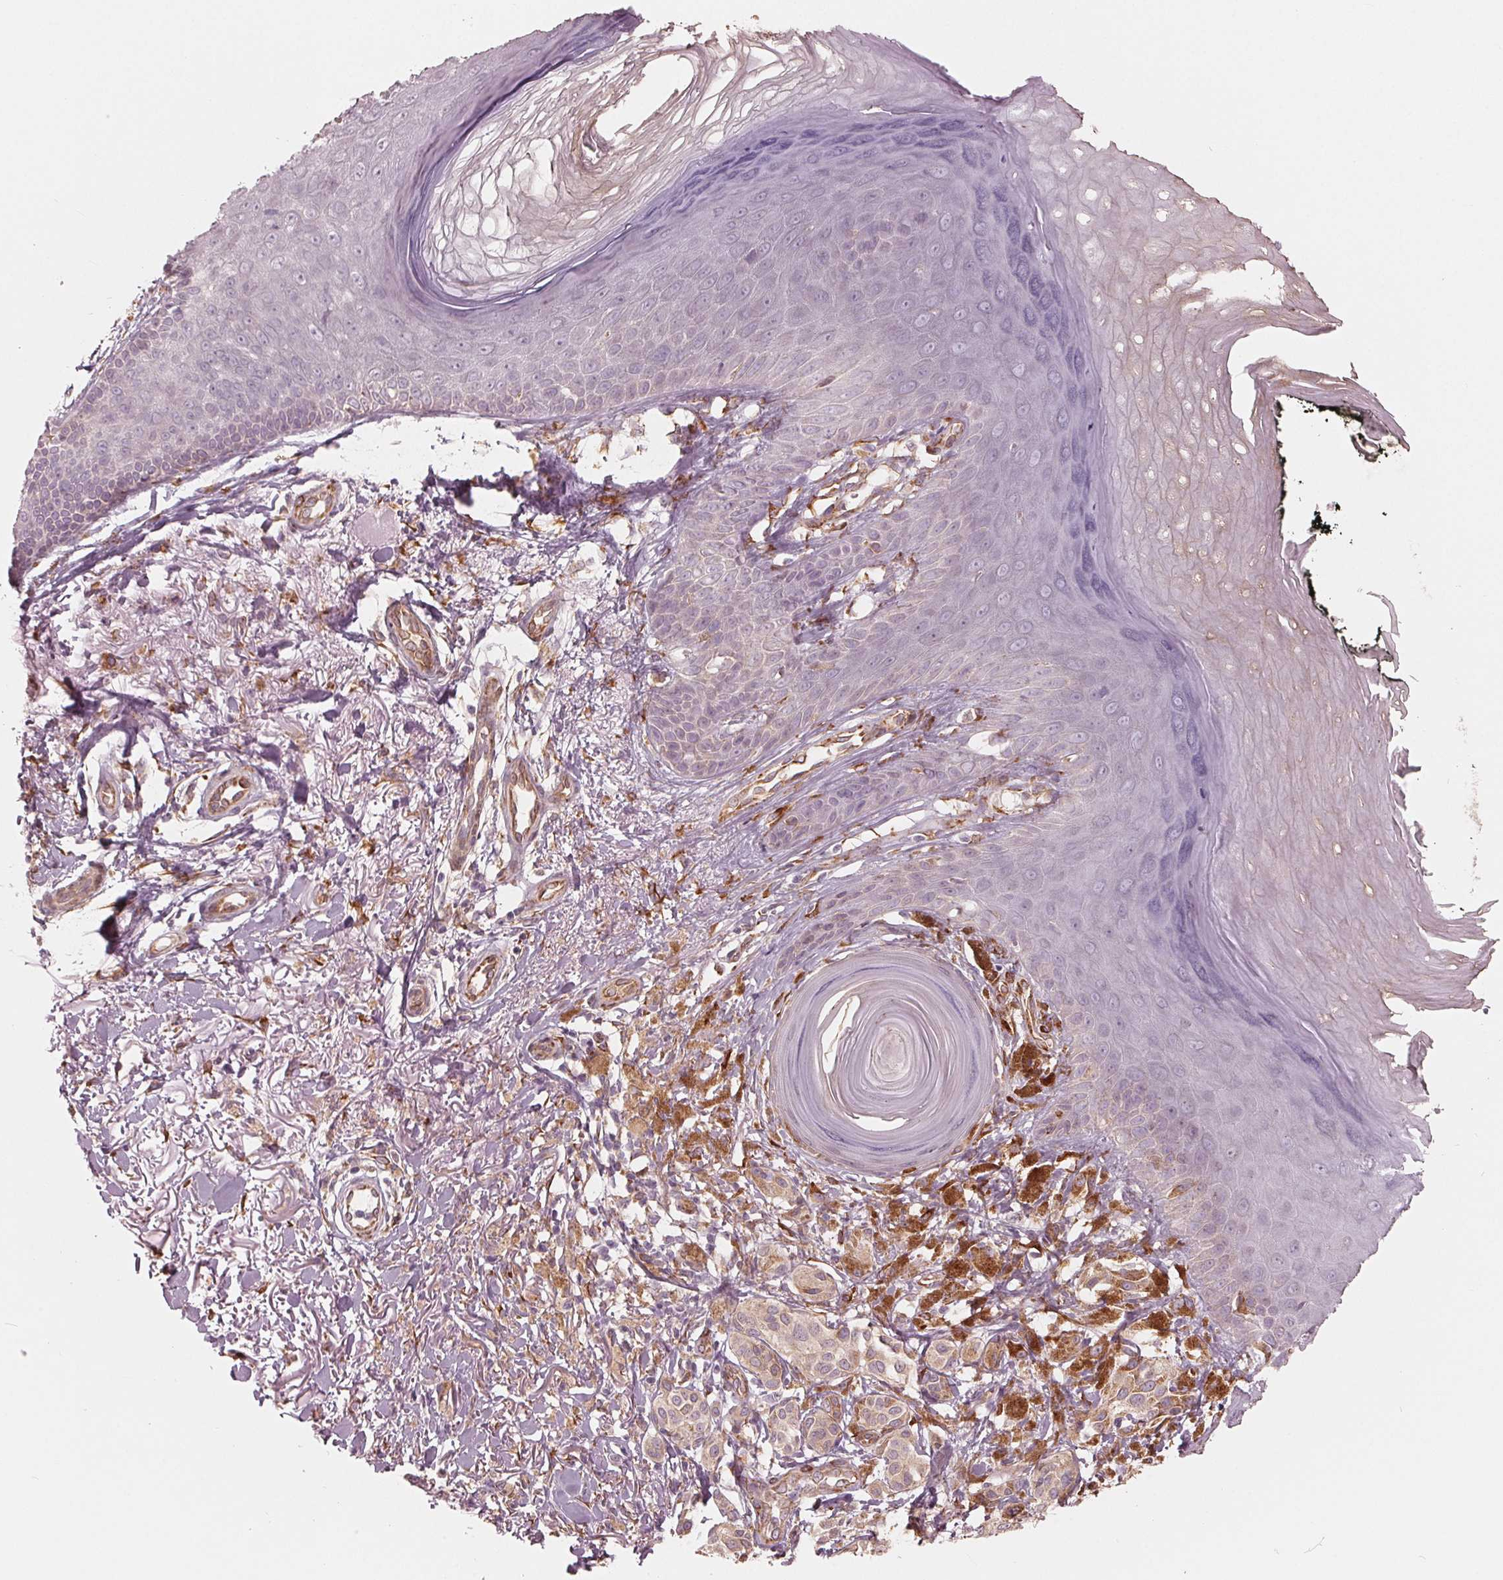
{"staining": {"intensity": "moderate", "quantity": ">75%", "location": "cytoplasmic/membranous"}, "tissue": "melanoma", "cell_type": "Tumor cells", "image_type": "cancer", "snomed": [{"axis": "morphology", "description": "Malignant melanoma, NOS"}, {"axis": "topography", "description": "Skin"}], "caption": "Human malignant melanoma stained with a brown dye exhibits moderate cytoplasmic/membranous positive expression in approximately >75% of tumor cells.", "gene": "IKBIP", "patient": {"sex": "female", "age": 80}}